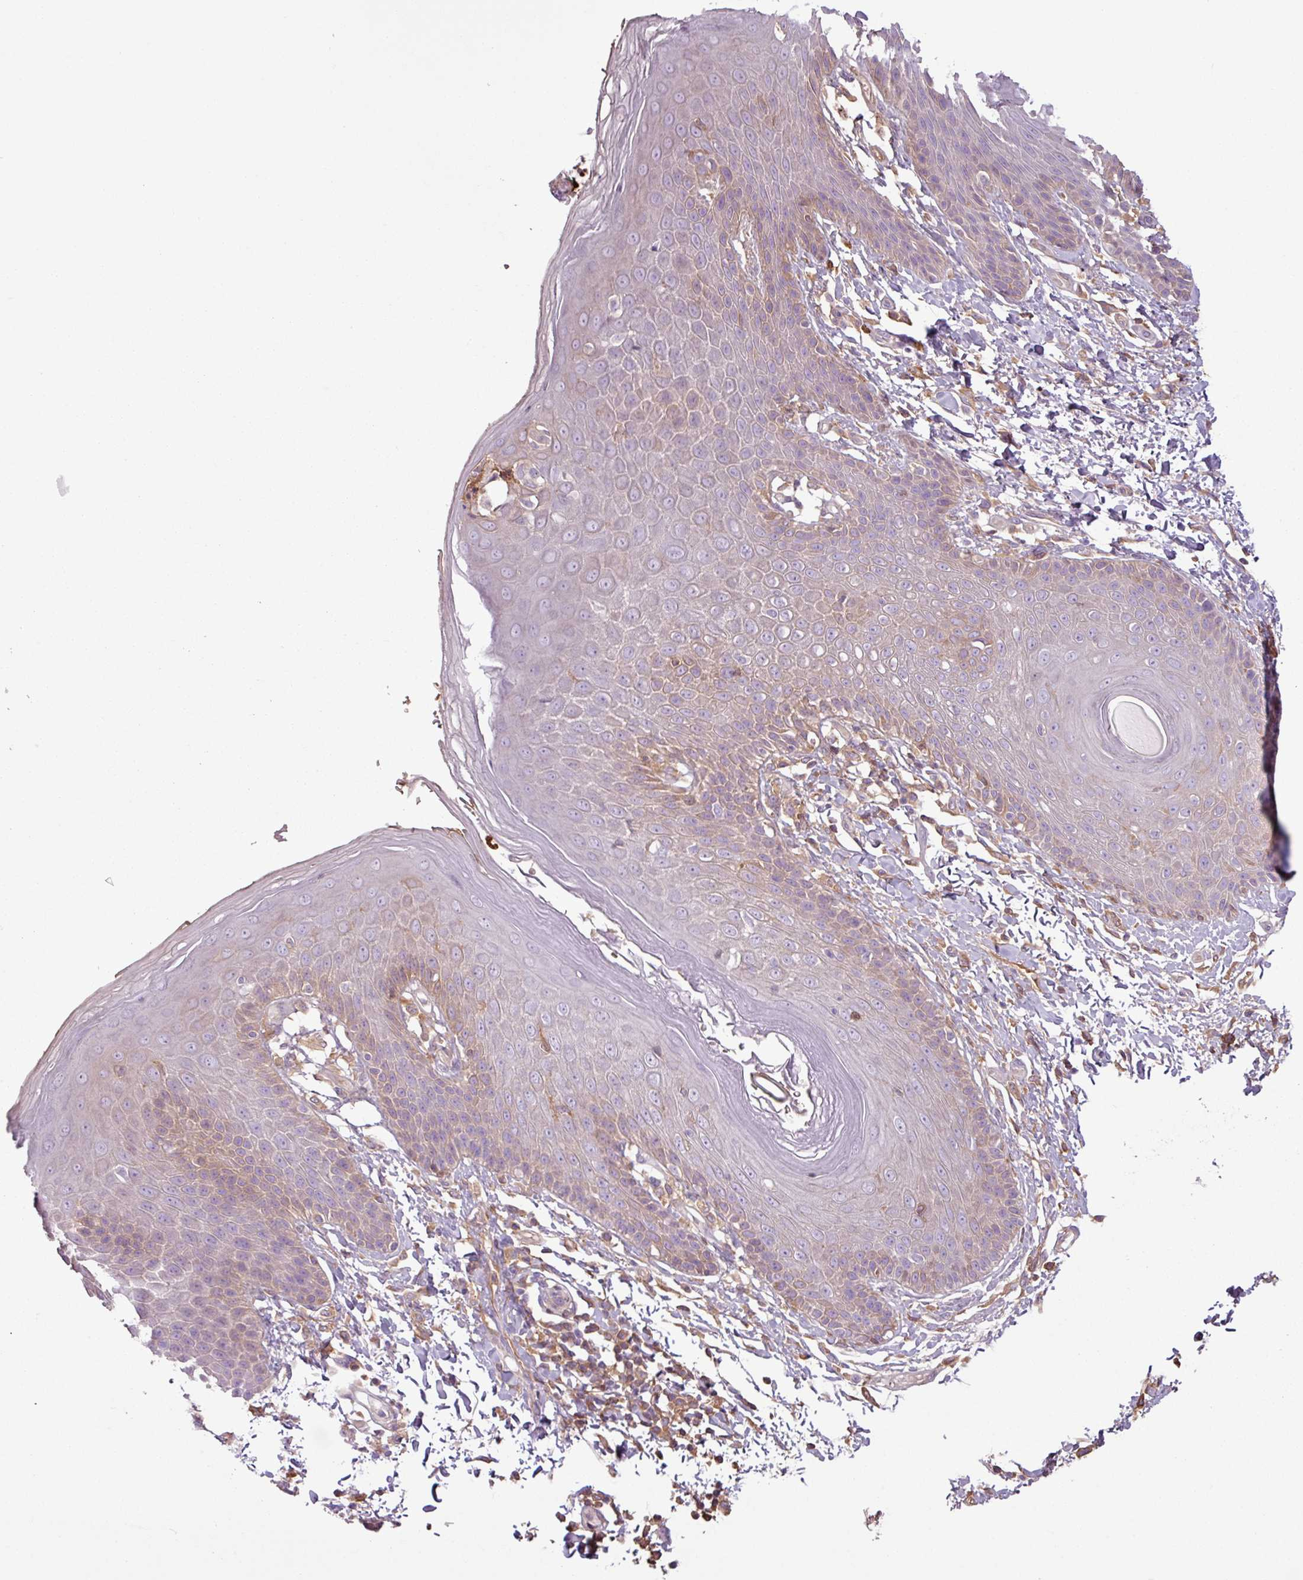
{"staining": {"intensity": "weak", "quantity": "25%-75%", "location": "cytoplasmic/membranous"}, "tissue": "skin", "cell_type": "Epidermal cells", "image_type": "normal", "snomed": [{"axis": "morphology", "description": "Normal tissue, NOS"}, {"axis": "topography", "description": "Peripheral nerve tissue"}], "caption": "A histopathology image of human skin stained for a protein demonstrates weak cytoplasmic/membranous brown staining in epidermal cells. (Brightfield microscopy of DAB IHC at high magnification).", "gene": "C4A", "patient": {"sex": "male", "age": 51}}